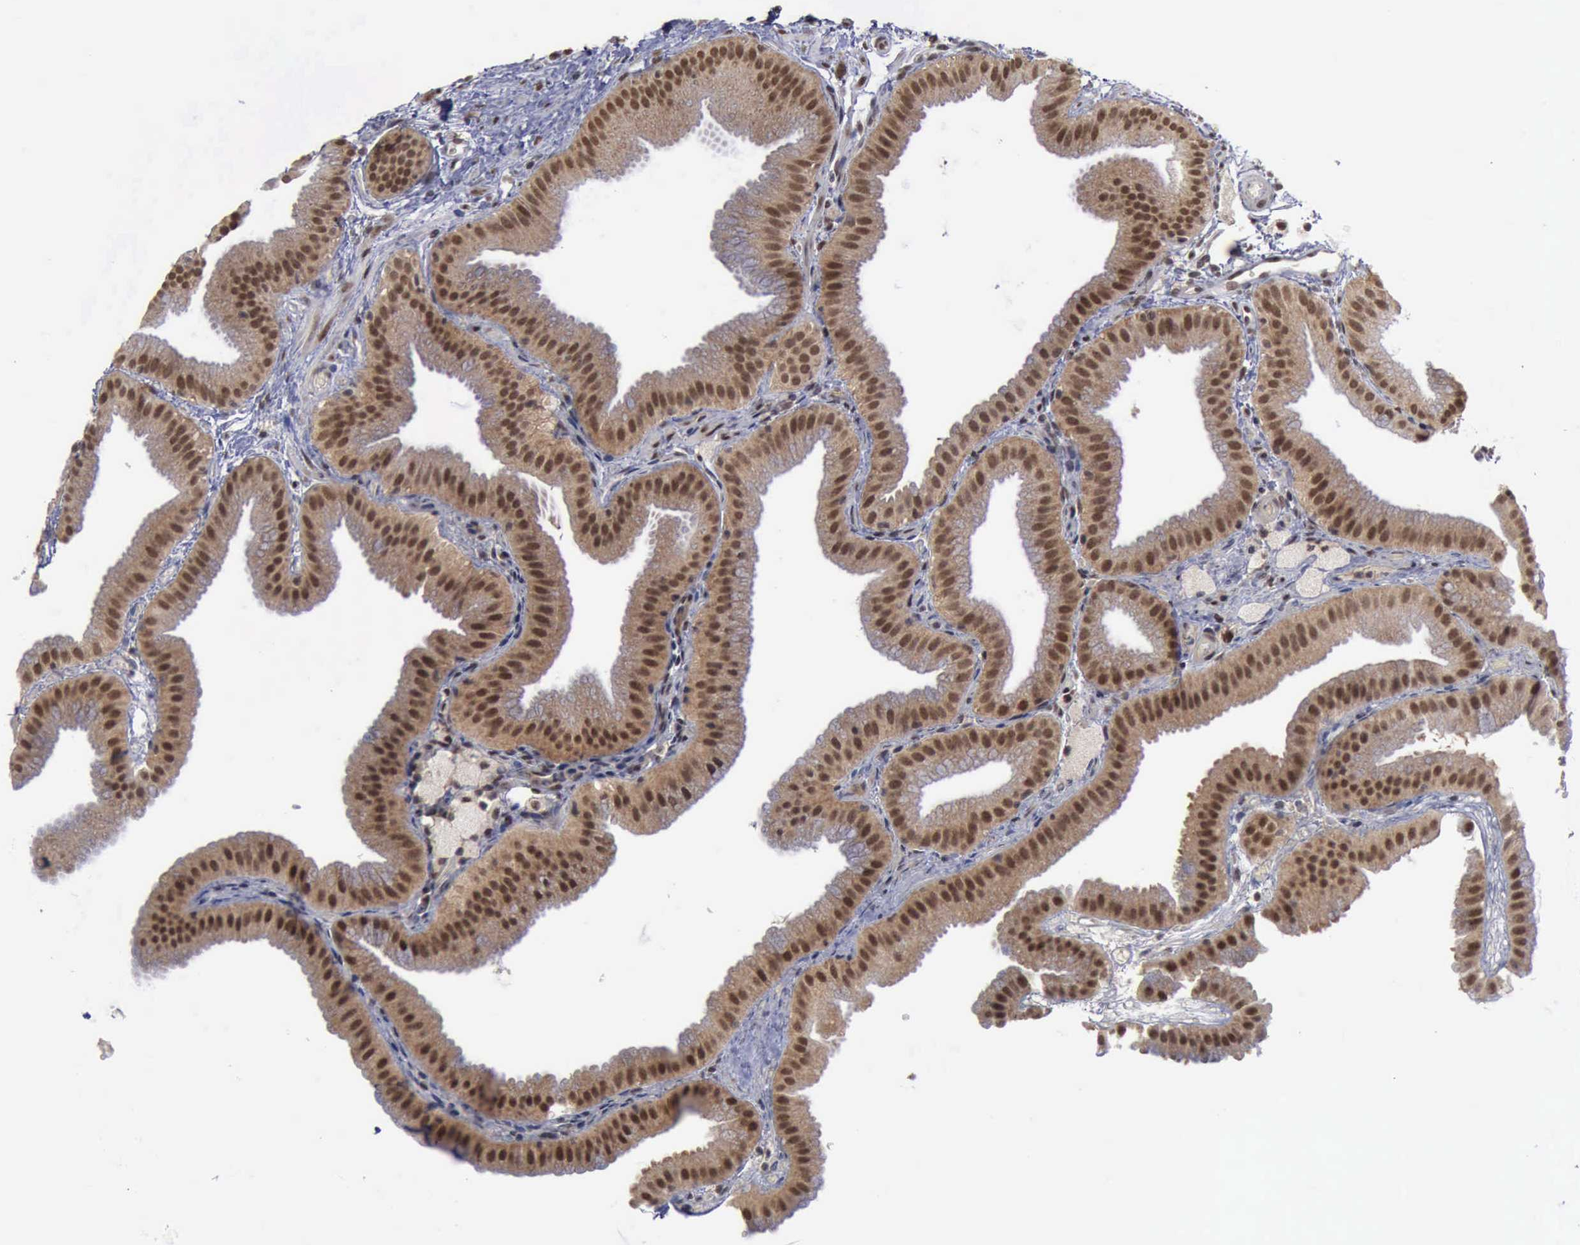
{"staining": {"intensity": "moderate", "quantity": ">75%", "location": "cytoplasmic/membranous,nuclear"}, "tissue": "gallbladder", "cell_type": "Glandular cells", "image_type": "normal", "snomed": [{"axis": "morphology", "description": "Normal tissue, NOS"}, {"axis": "topography", "description": "Gallbladder"}], "caption": "The immunohistochemical stain shows moderate cytoplasmic/membranous,nuclear expression in glandular cells of unremarkable gallbladder. Using DAB (3,3'-diaminobenzidine) (brown) and hematoxylin (blue) stains, captured at high magnification using brightfield microscopy.", "gene": "RTCB", "patient": {"sex": "female", "age": 63}}